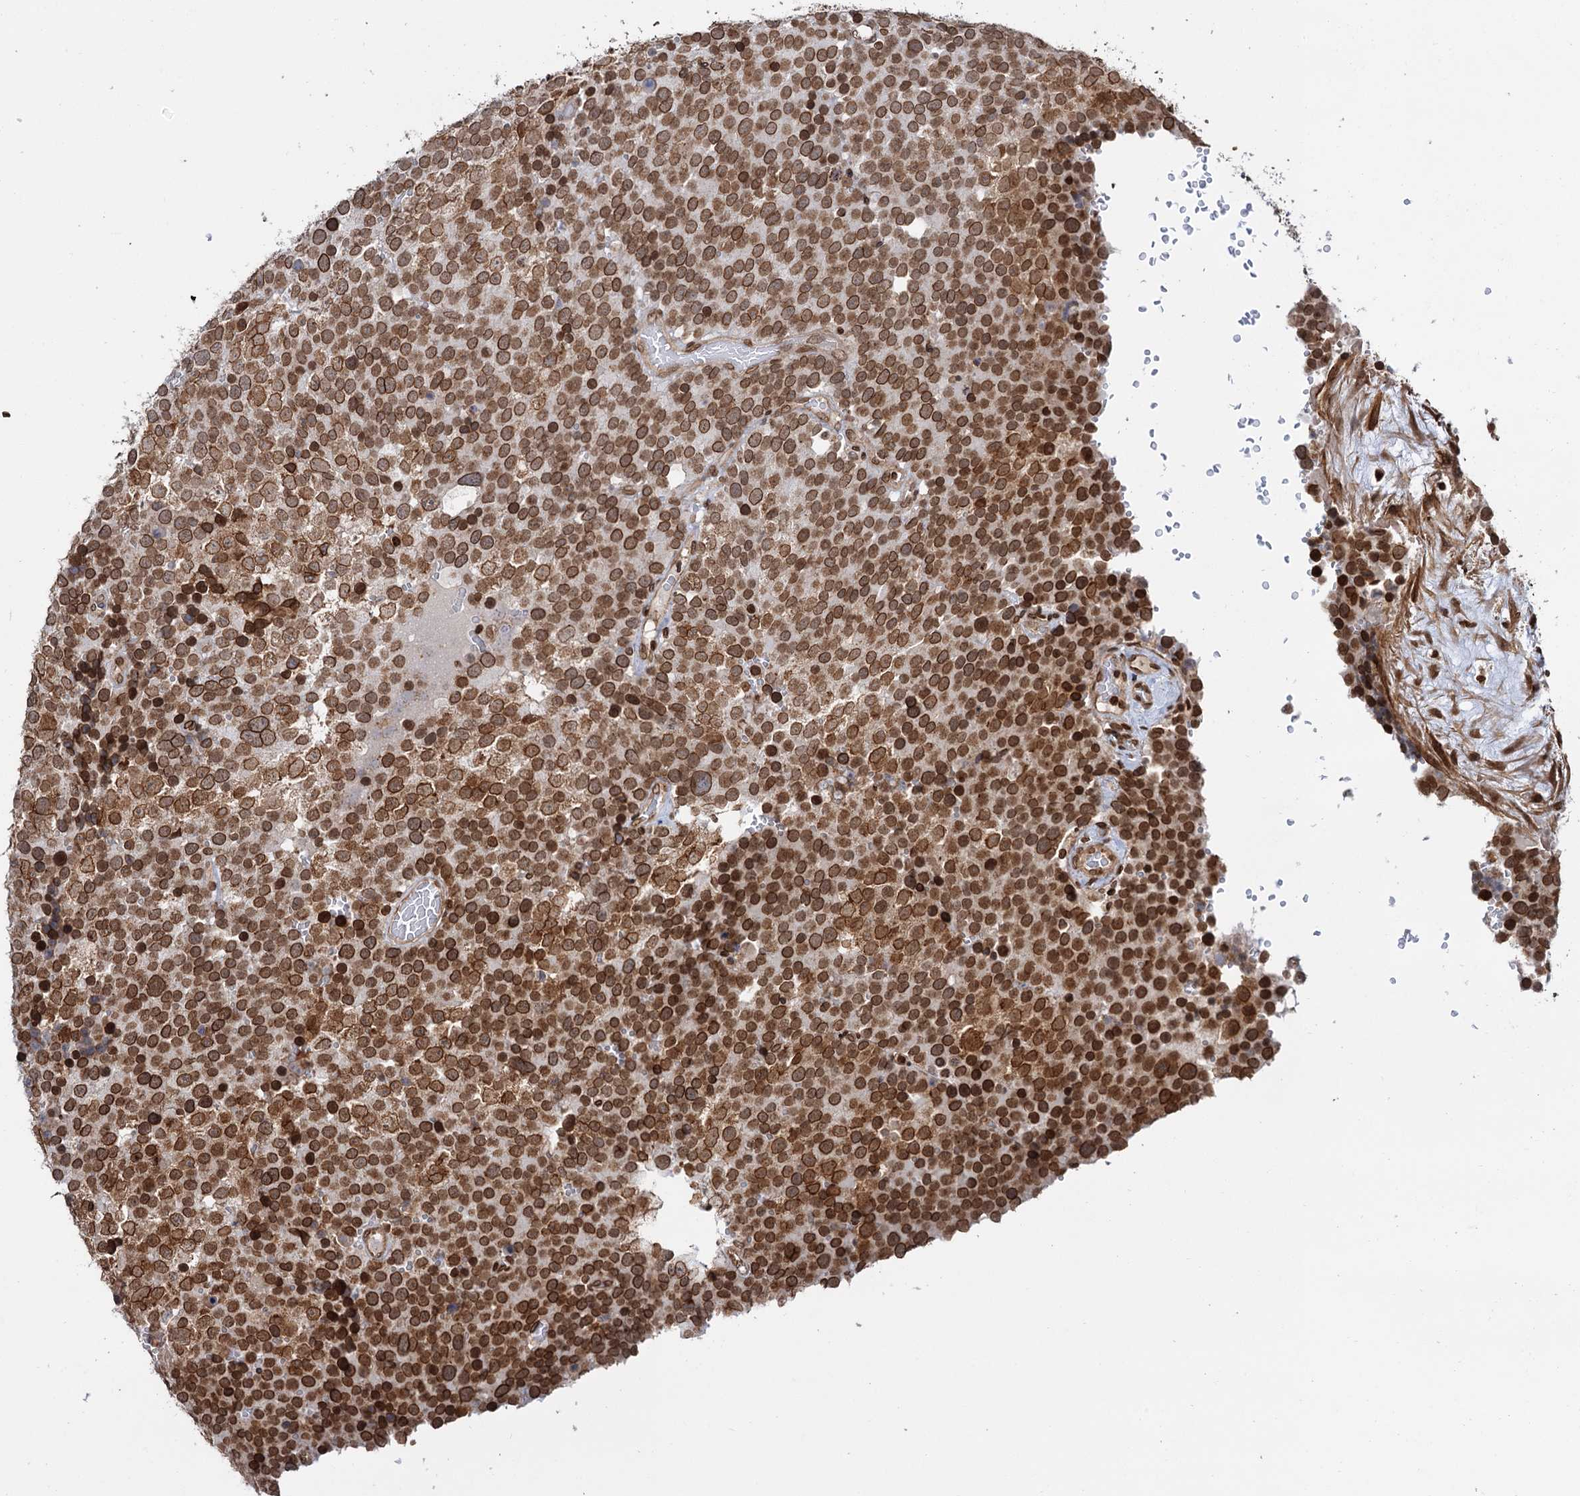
{"staining": {"intensity": "strong", "quantity": ">75%", "location": "nuclear"}, "tissue": "testis cancer", "cell_type": "Tumor cells", "image_type": "cancer", "snomed": [{"axis": "morphology", "description": "Seminoma, NOS"}, {"axis": "topography", "description": "Testis"}], "caption": "Testis seminoma stained with DAB (3,3'-diaminobenzidine) immunohistochemistry demonstrates high levels of strong nuclear positivity in about >75% of tumor cells. (Stains: DAB in brown, nuclei in blue, Microscopy: brightfield microscopy at high magnification).", "gene": "ZC3H13", "patient": {"sex": "male", "age": 71}}